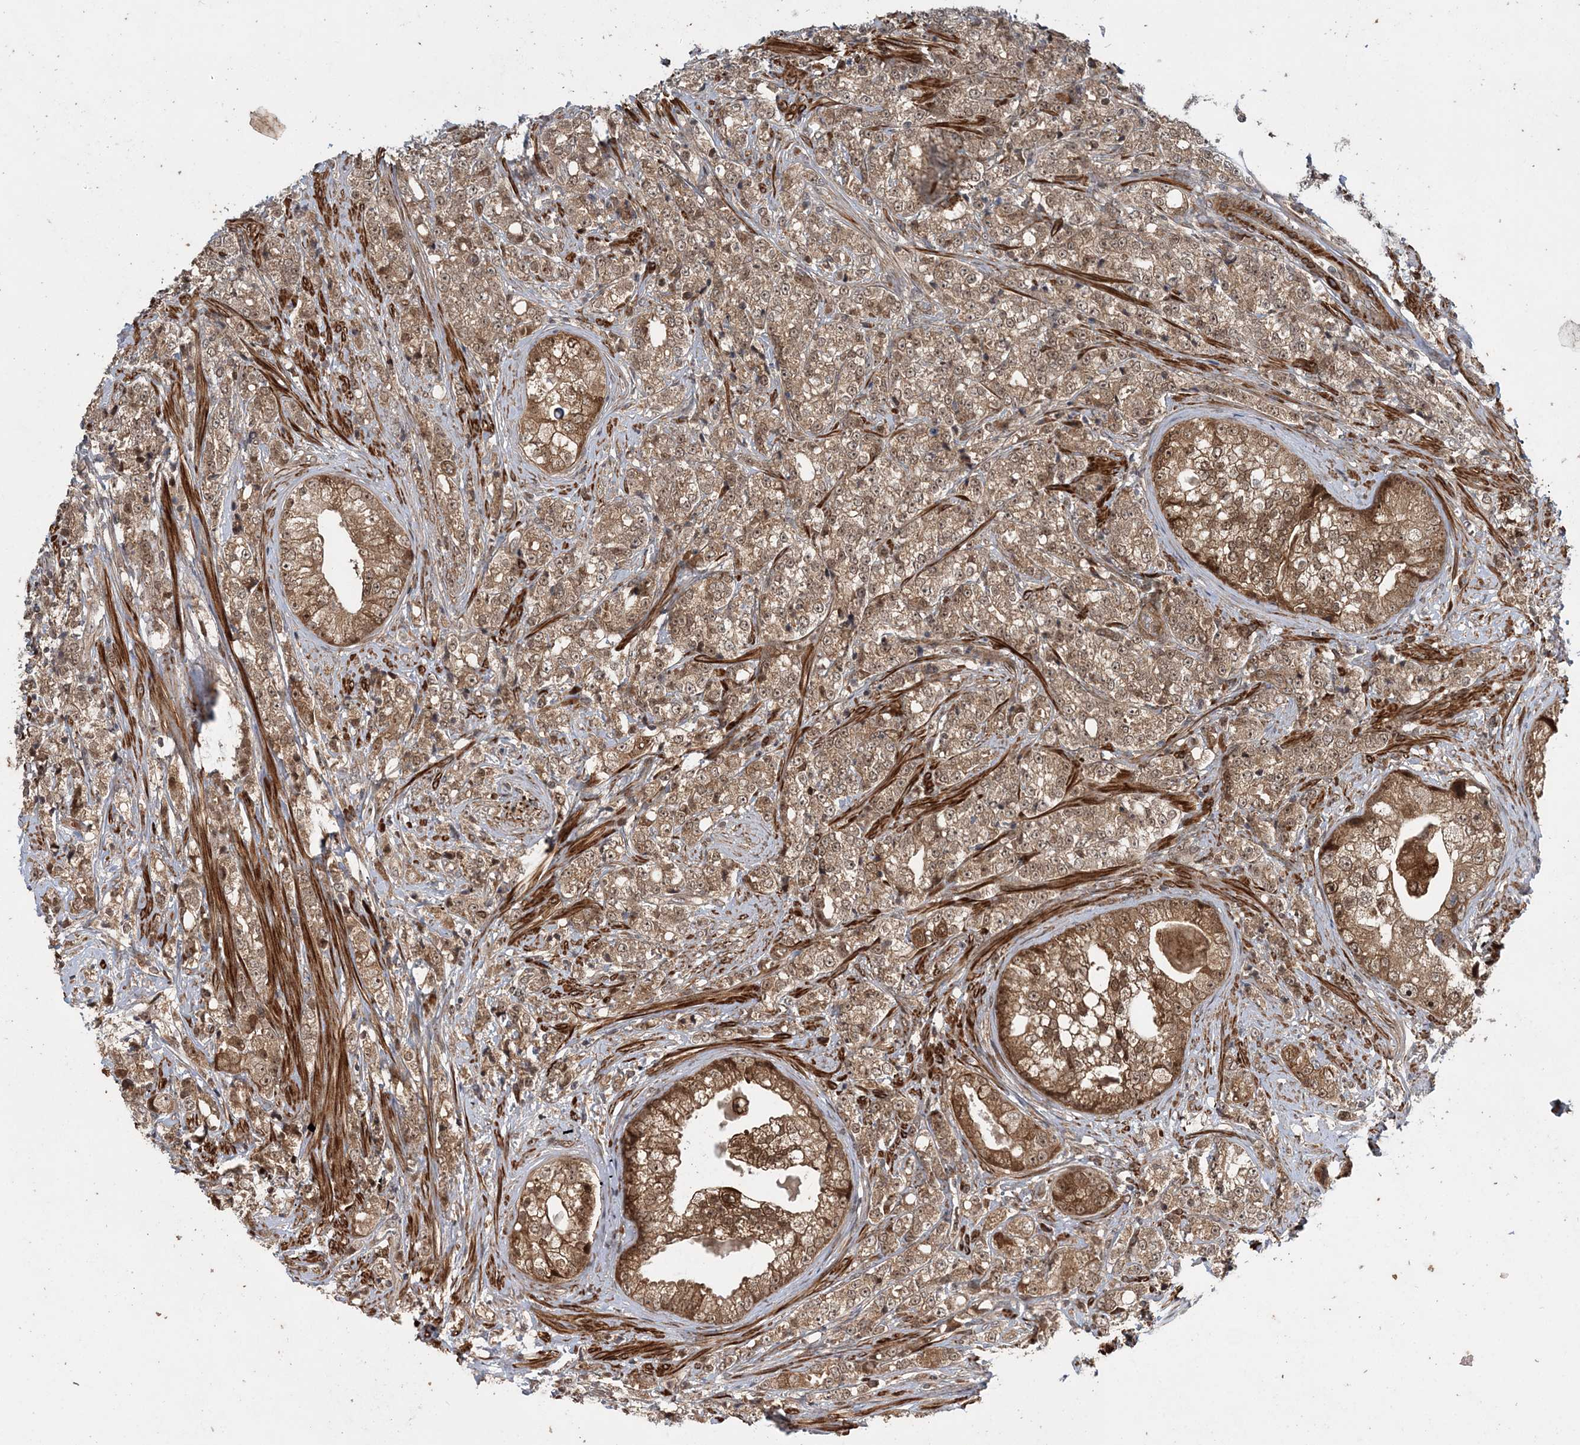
{"staining": {"intensity": "moderate", "quantity": ">75%", "location": "cytoplasmic/membranous,nuclear"}, "tissue": "prostate cancer", "cell_type": "Tumor cells", "image_type": "cancer", "snomed": [{"axis": "morphology", "description": "Adenocarcinoma, High grade"}, {"axis": "topography", "description": "Prostate"}], "caption": "Adenocarcinoma (high-grade) (prostate) tissue shows moderate cytoplasmic/membranous and nuclear expression in about >75% of tumor cells, visualized by immunohistochemistry. The staining is performed using DAB brown chromogen to label protein expression. The nuclei are counter-stained blue using hematoxylin.", "gene": "UBTD2", "patient": {"sex": "male", "age": 69}}